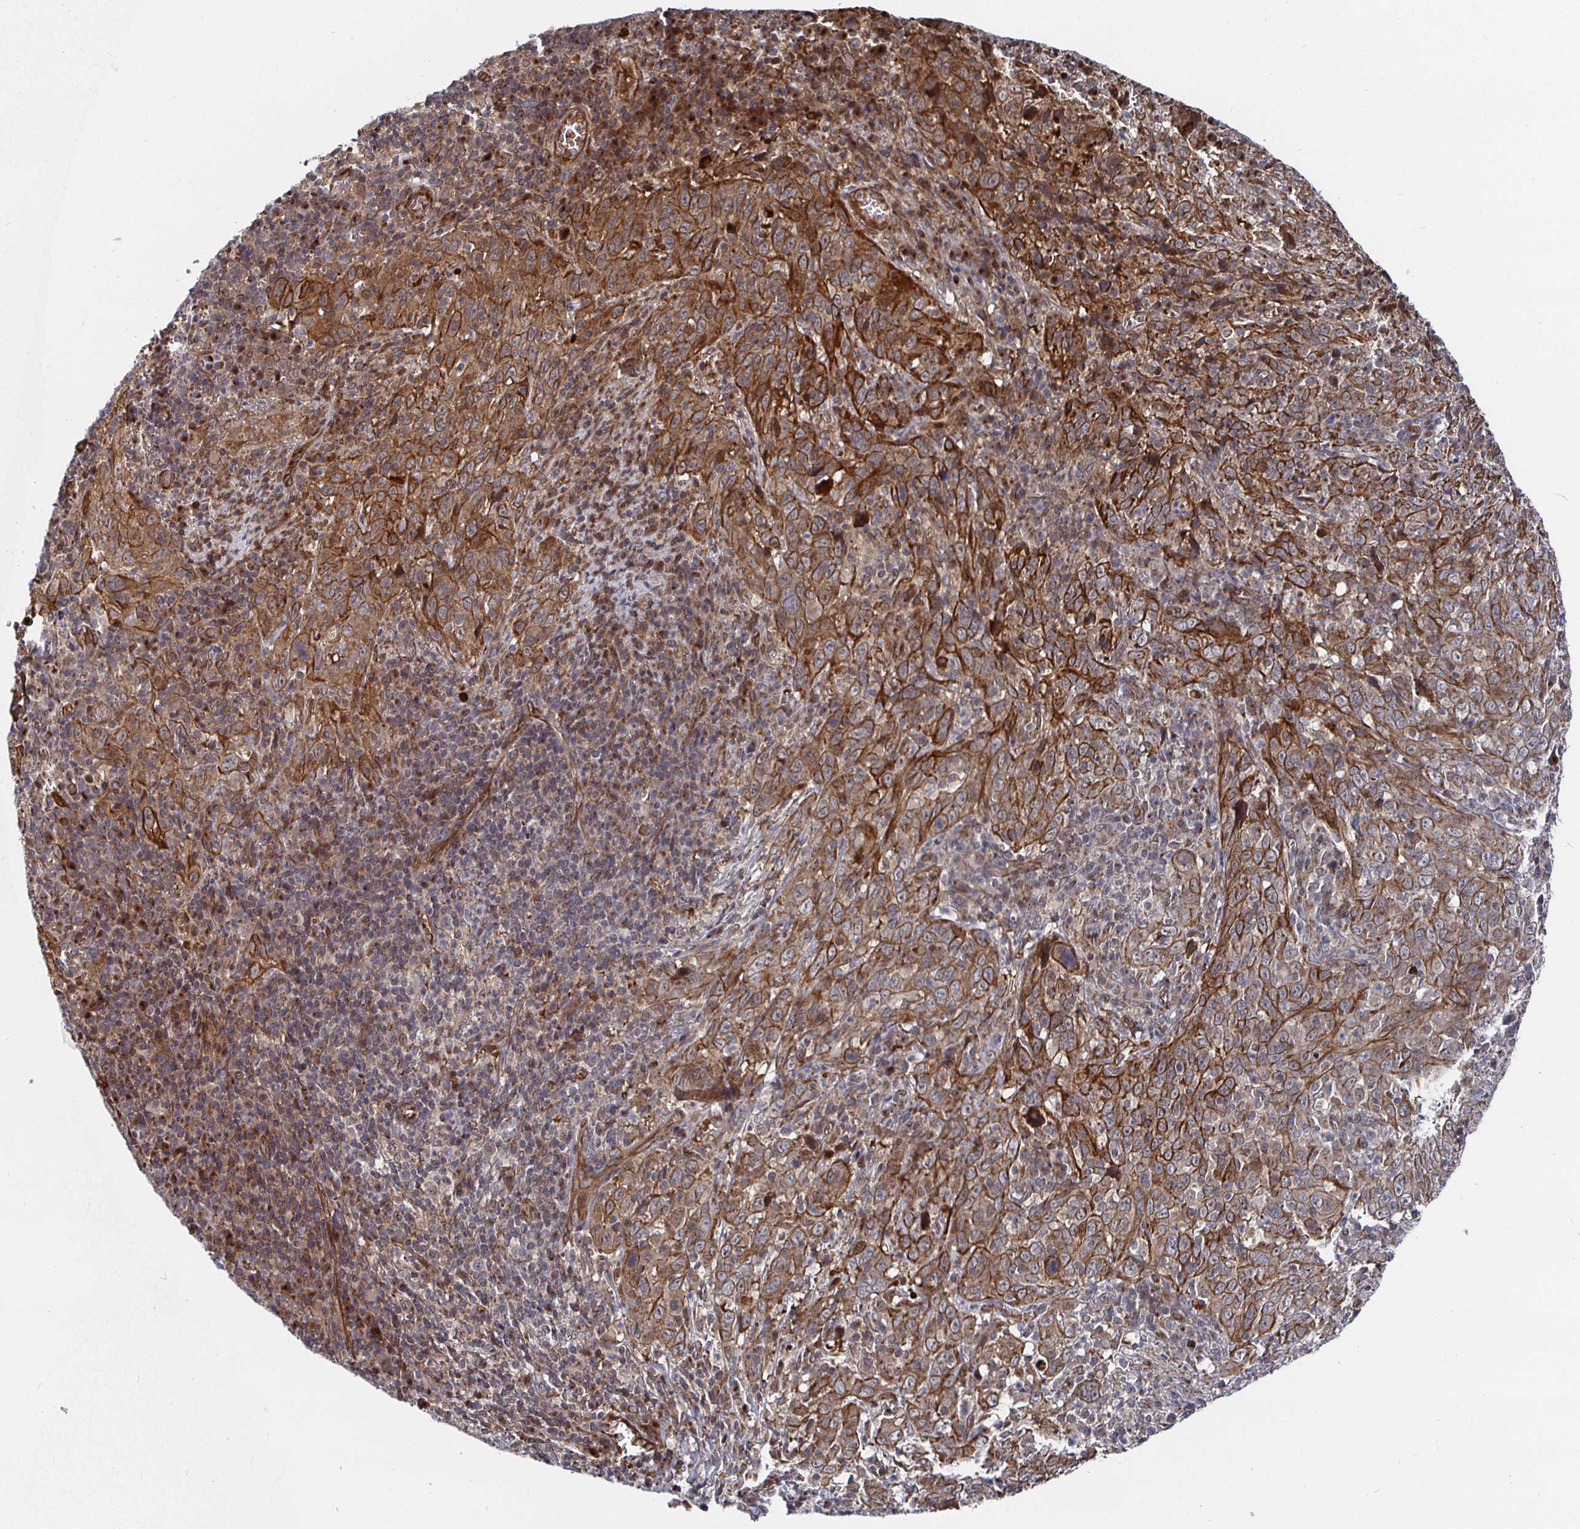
{"staining": {"intensity": "strong", "quantity": ">75%", "location": "cytoplasmic/membranous"}, "tissue": "cervical cancer", "cell_type": "Tumor cells", "image_type": "cancer", "snomed": [{"axis": "morphology", "description": "Squamous cell carcinoma, NOS"}, {"axis": "topography", "description": "Cervix"}], "caption": "A brown stain shows strong cytoplasmic/membranous positivity of a protein in cervical cancer tumor cells.", "gene": "TBKBP1", "patient": {"sex": "female", "age": 46}}